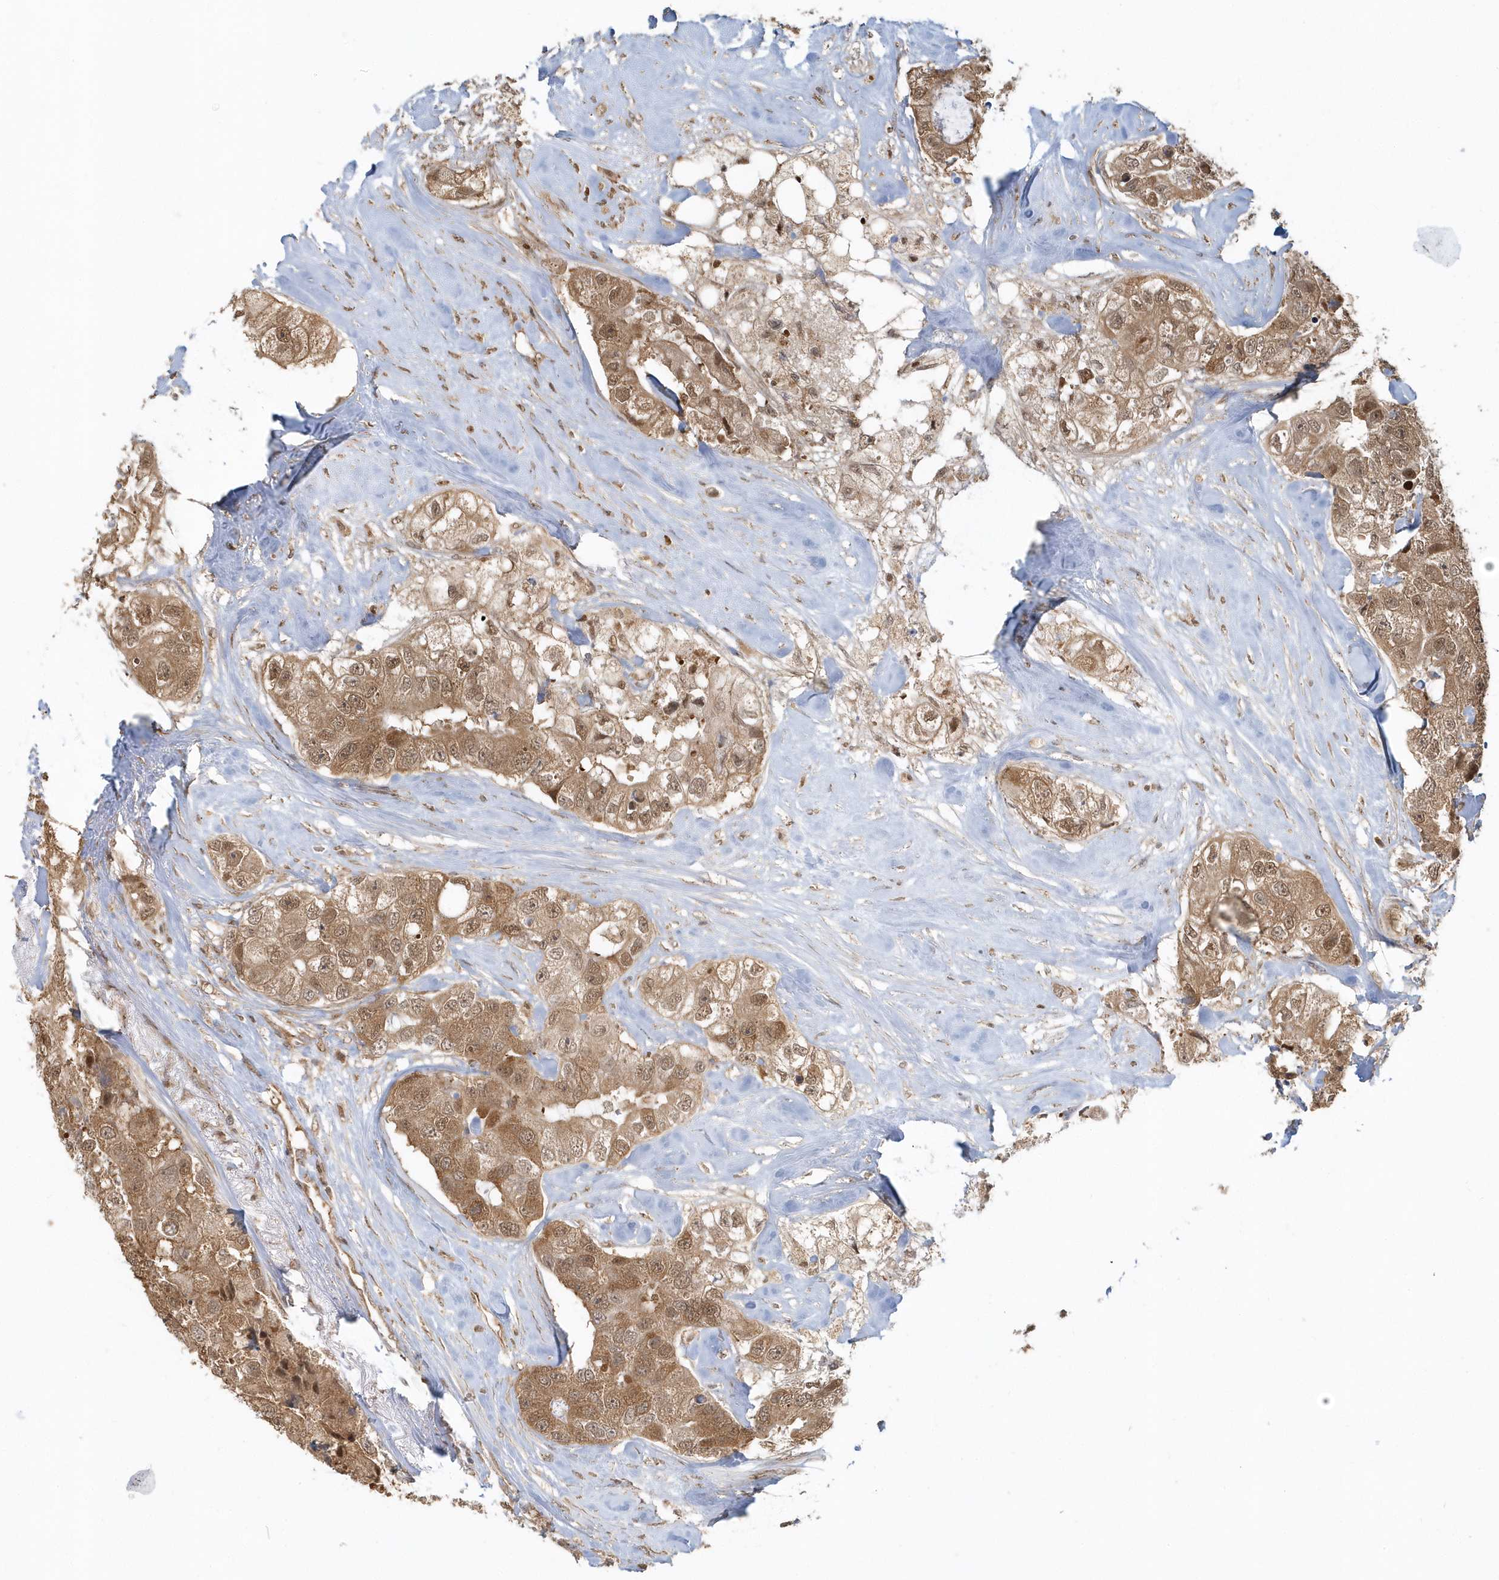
{"staining": {"intensity": "moderate", "quantity": ">75%", "location": "cytoplasmic/membranous,nuclear"}, "tissue": "breast cancer", "cell_type": "Tumor cells", "image_type": "cancer", "snomed": [{"axis": "morphology", "description": "Duct carcinoma"}, {"axis": "topography", "description": "Breast"}], "caption": "The immunohistochemical stain labels moderate cytoplasmic/membranous and nuclear staining in tumor cells of breast infiltrating ductal carcinoma tissue.", "gene": "PSMD6", "patient": {"sex": "female", "age": 62}}